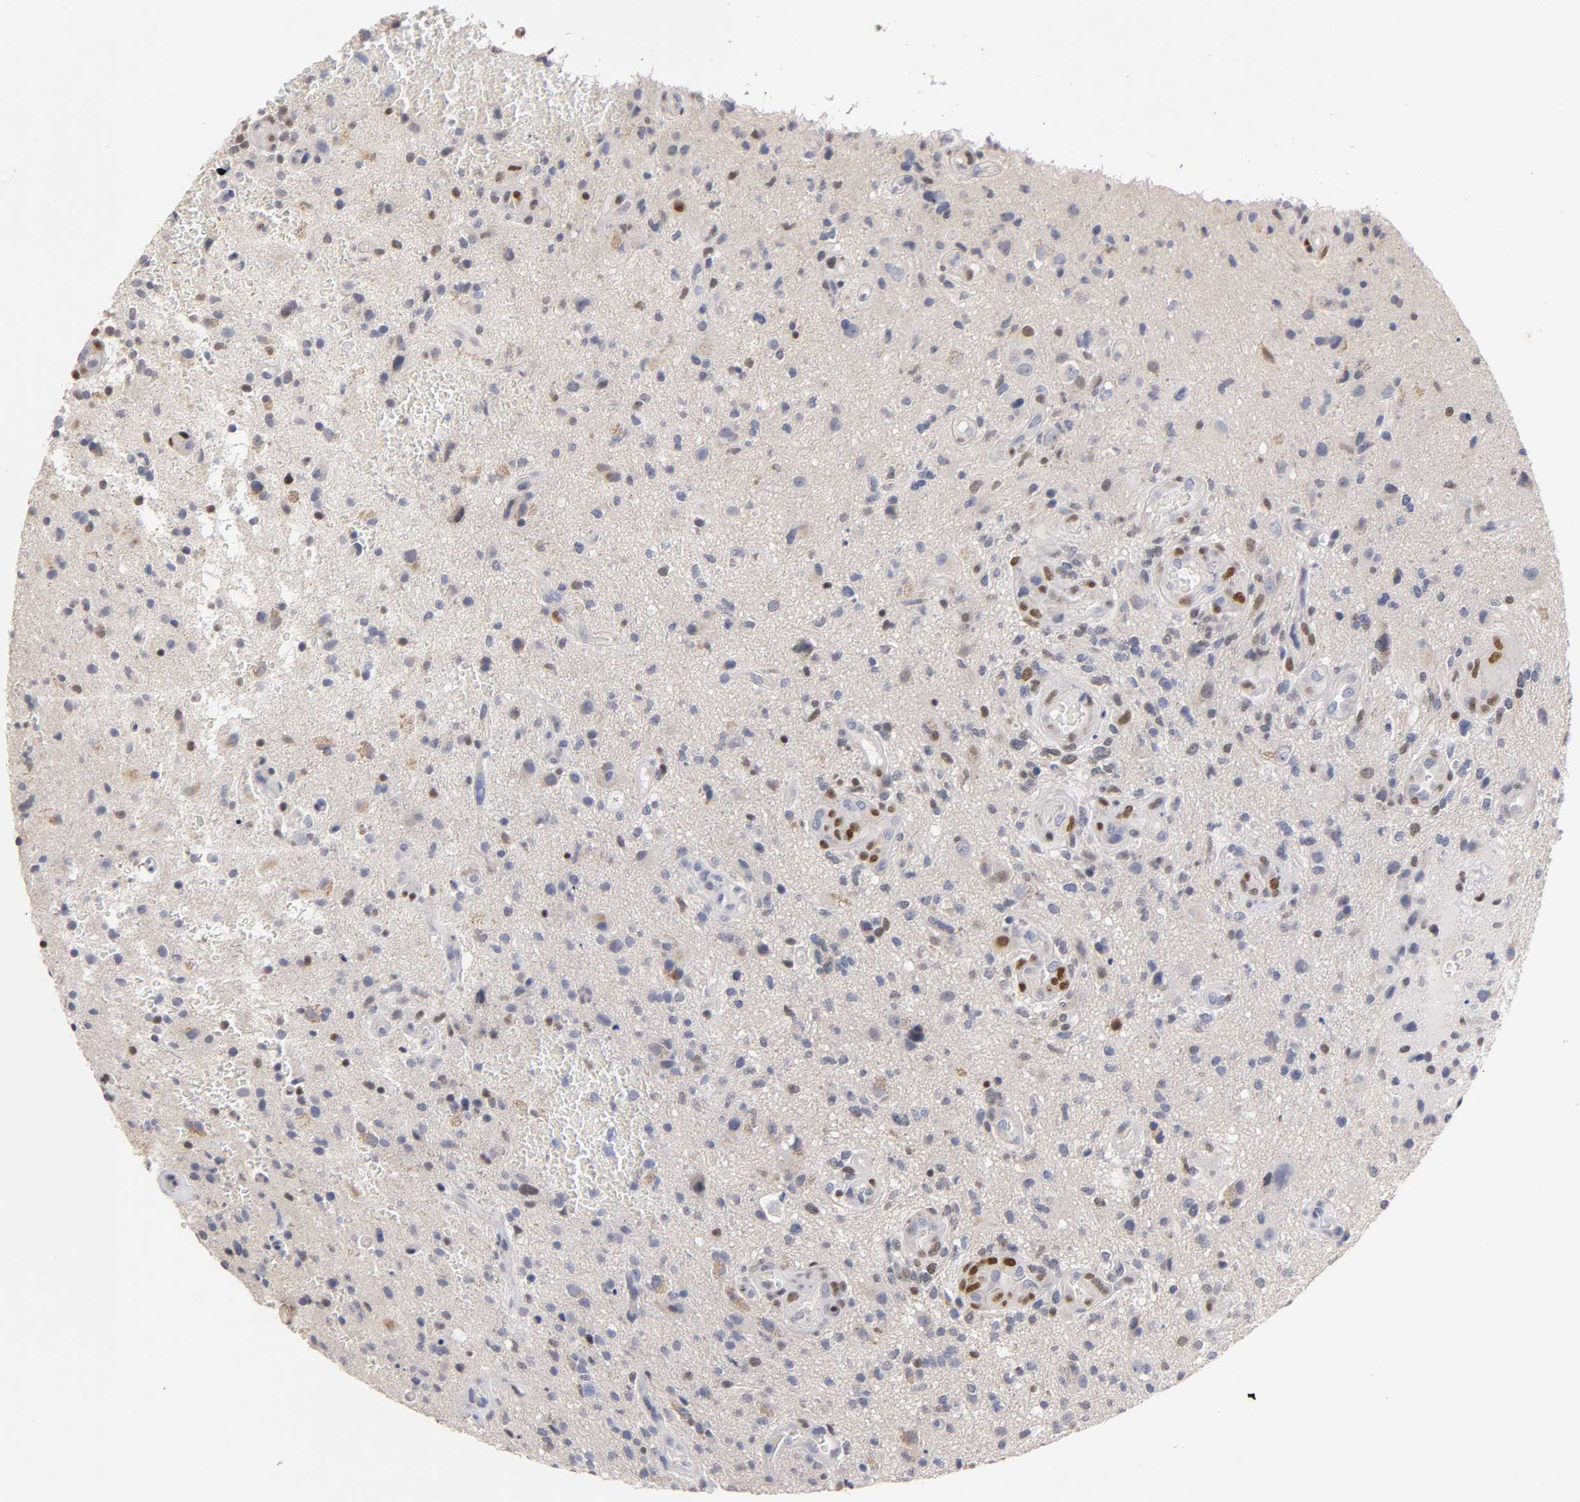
{"staining": {"intensity": "moderate", "quantity": "<25%", "location": "nuclear"}, "tissue": "glioma", "cell_type": "Tumor cells", "image_type": "cancer", "snomed": [{"axis": "morphology", "description": "Normal tissue, NOS"}, {"axis": "morphology", "description": "Glioma, malignant, High grade"}, {"axis": "topography", "description": "Cerebral cortex"}], "caption": "DAB (3,3'-diaminobenzidine) immunohistochemical staining of malignant glioma (high-grade) displays moderate nuclear protein staining in approximately <25% of tumor cells. Ihc stains the protein in brown and the nuclei are stained blue.", "gene": "RUNX1", "patient": {"sex": "male", "age": 75}}